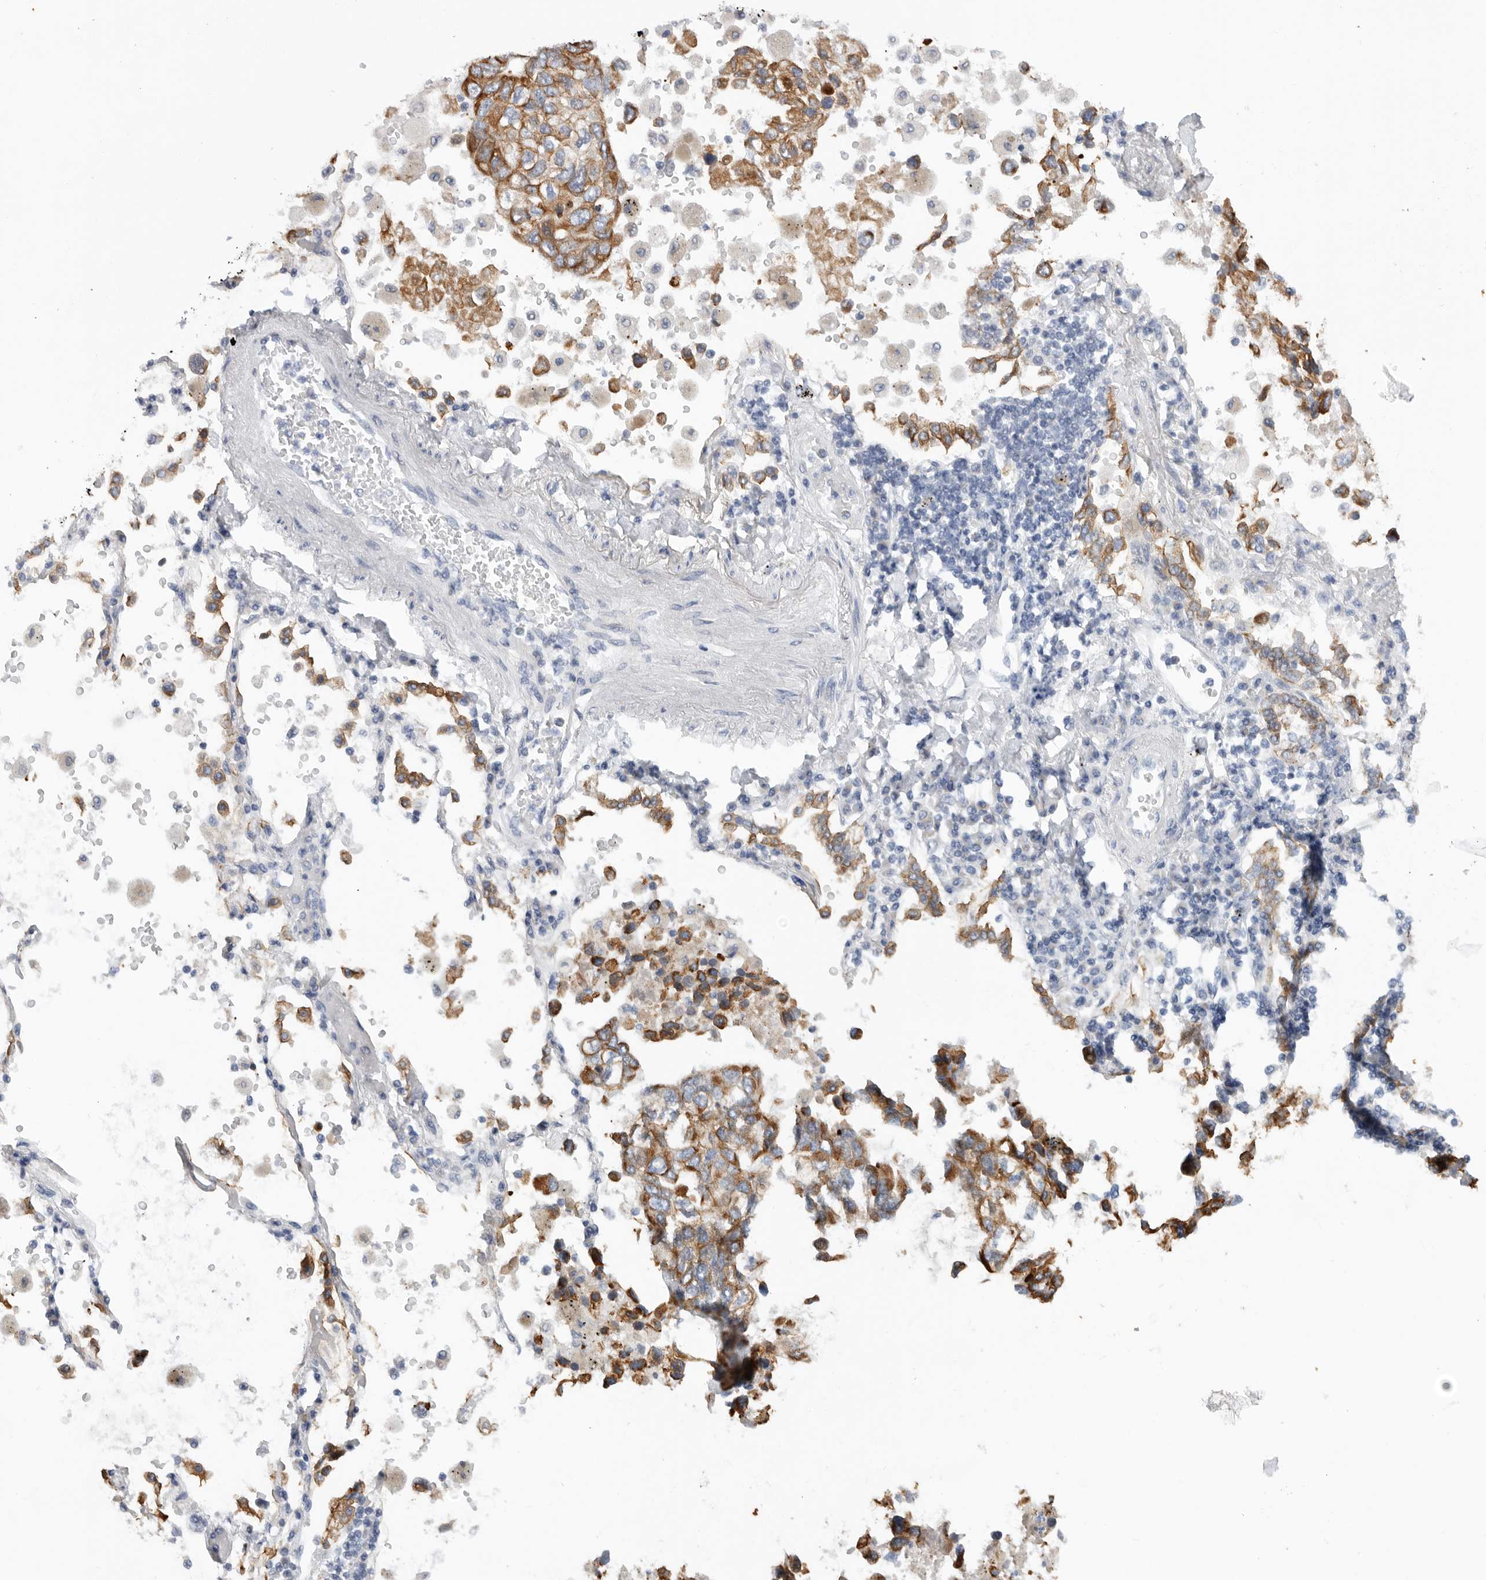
{"staining": {"intensity": "moderate", "quantity": ">75%", "location": "cytoplasmic/membranous"}, "tissue": "lung cancer", "cell_type": "Tumor cells", "image_type": "cancer", "snomed": [{"axis": "morphology", "description": "Adenocarcinoma, NOS"}, {"axis": "topography", "description": "Lung"}], "caption": "Immunohistochemical staining of adenocarcinoma (lung) shows medium levels of moderate cytoplasmic/membranous staining in about >75% of tumor cells. (DAB IHC with brightfield microscopy, high magnification).", "gene": "MTFR1L", "patient": {"sex": "male", "age": 63}}